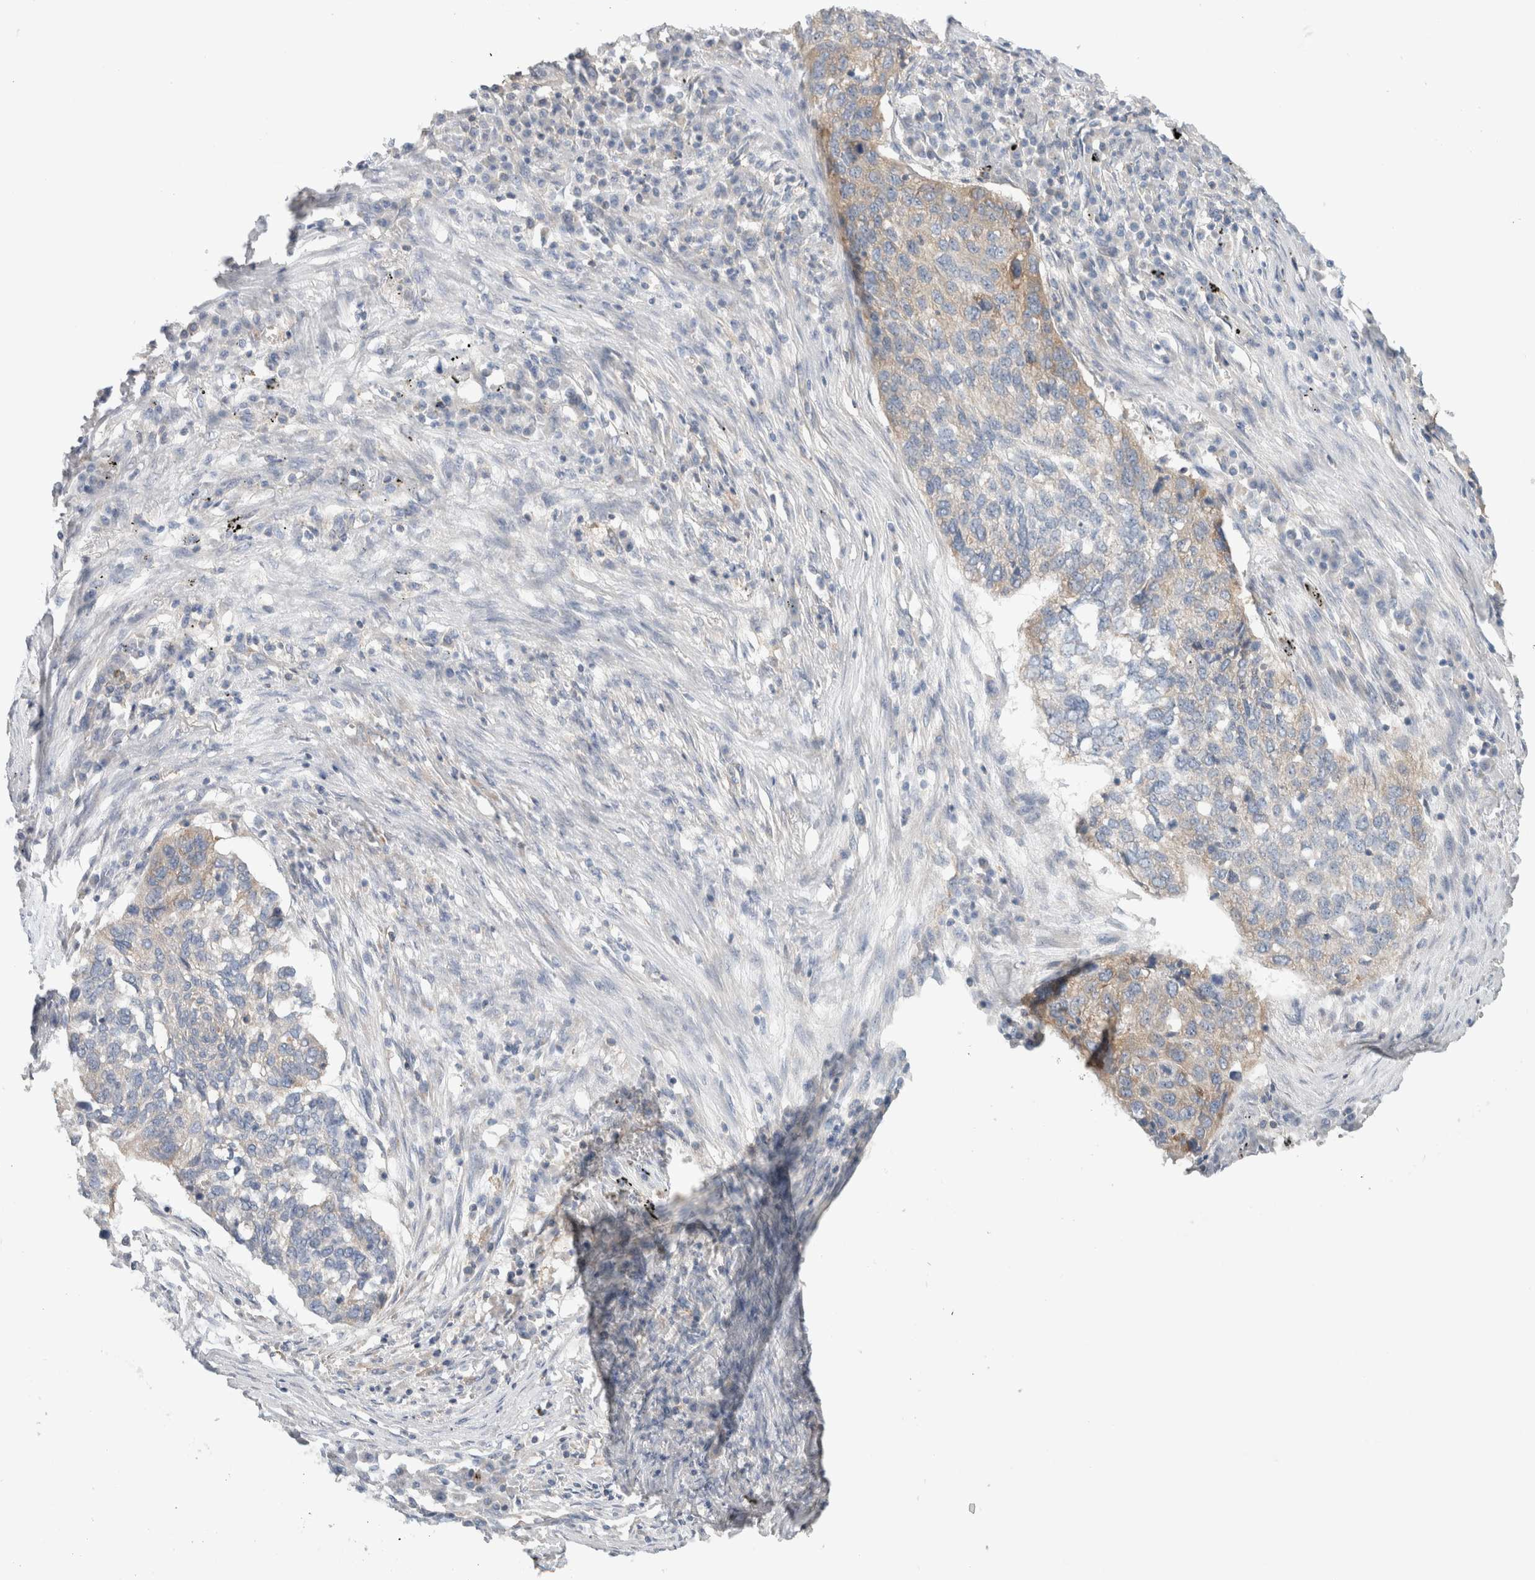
{"staining": {"intensity": "weak", "quantity": "<25%", "location": "cytoplasmic/membranous"}, "tissue": "lung cancer", "cell_type": "Tumor cells", "image_type": "cancer", "snomed": [{"axis": "morphology", "description": "Squamous cell carcinoma, NOS"}, {"axis": "topography", "description": "Lung"}], "caption": "An immunohistochemistry image of lung cancer (squamous cell carcinoma) is shown. There is no staining in tumor cells of lung cancer (squamous cell carcinoma).", "gene": "ZNF23", "patient": {"sex": "female", "age": 63}}